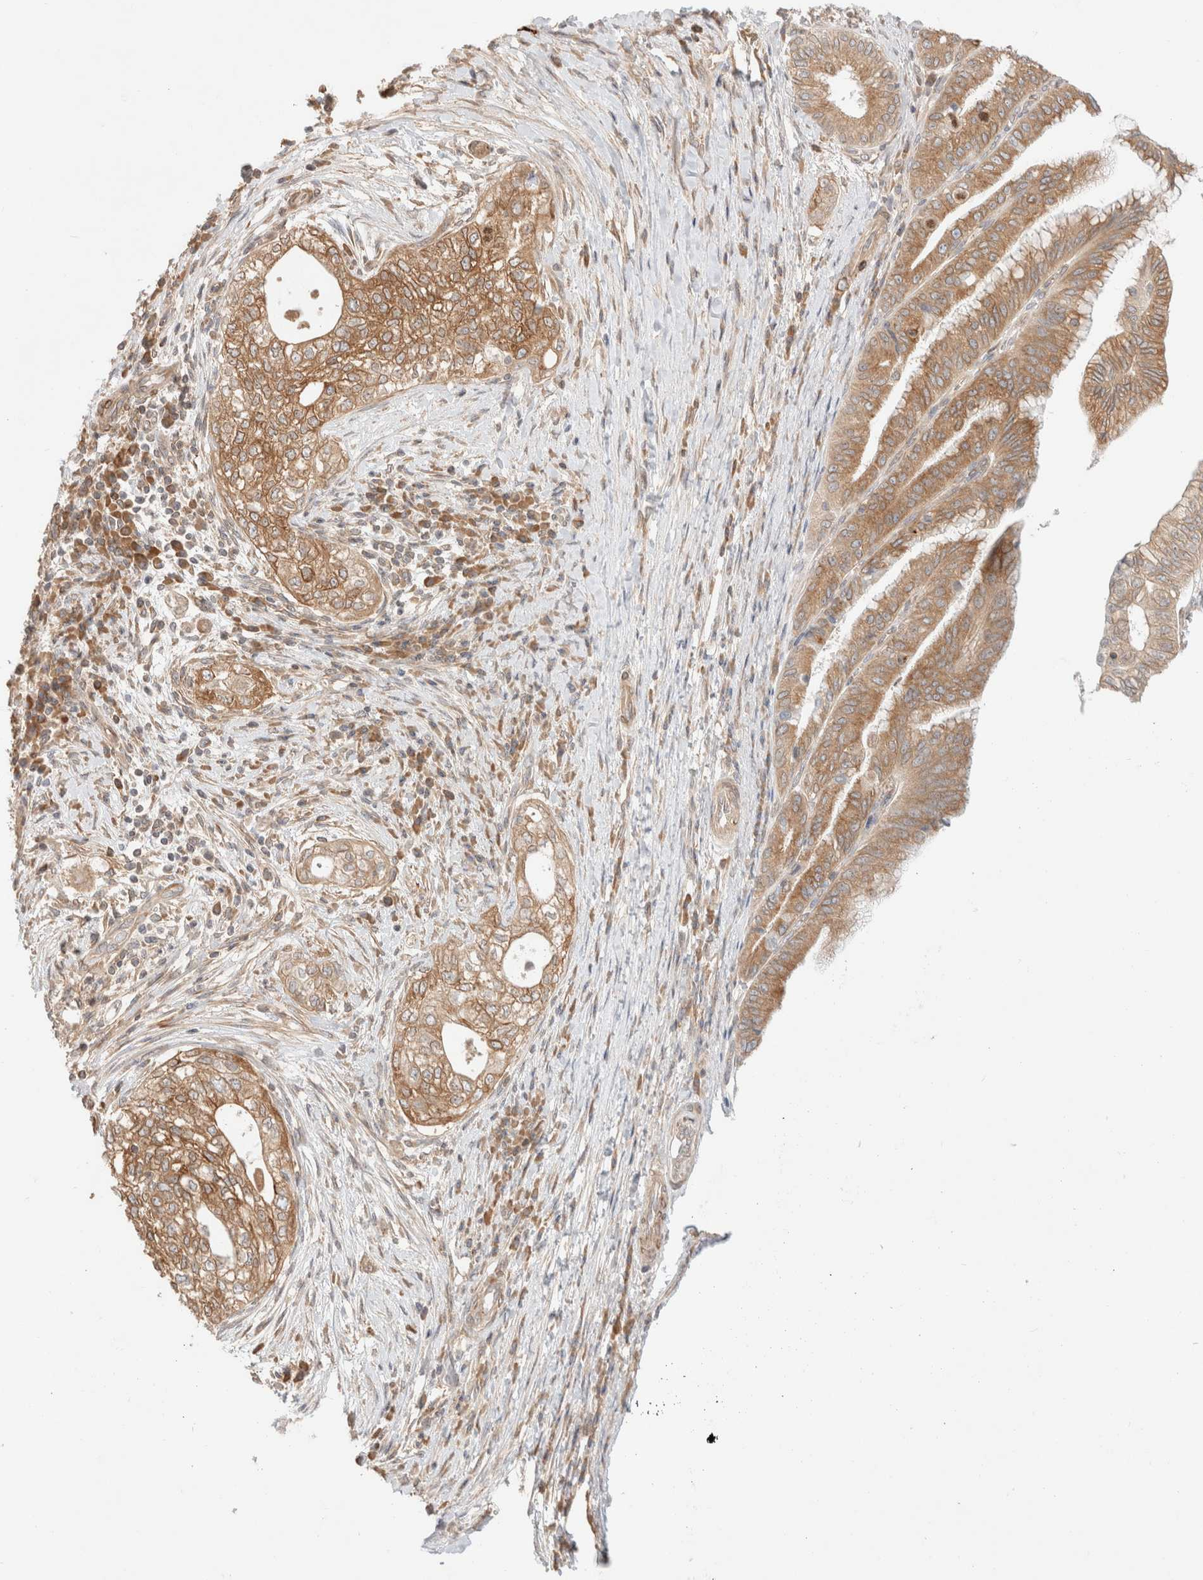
{"staining": {"intensity": "moderate", "quantity": ">75%", "location": "cytoplasmic/membranous"}, "tissue": "pancreatic cancer", "cell_type": "Tumor cells", "image_type": "cancer", "snomed": [{"axis": "morphology", "description": "Adenocarcinoma, NOS"}, {"axis": "topography", "description": "Pancreas"}], "caption": "Moderate cytoplasmic/membranous protein positivity is identified in about >75% of tumor cells in adenocarcinoma (pancreatic).", "gene": "MARK3", "patient": {"sex": "male", "age": 72}}